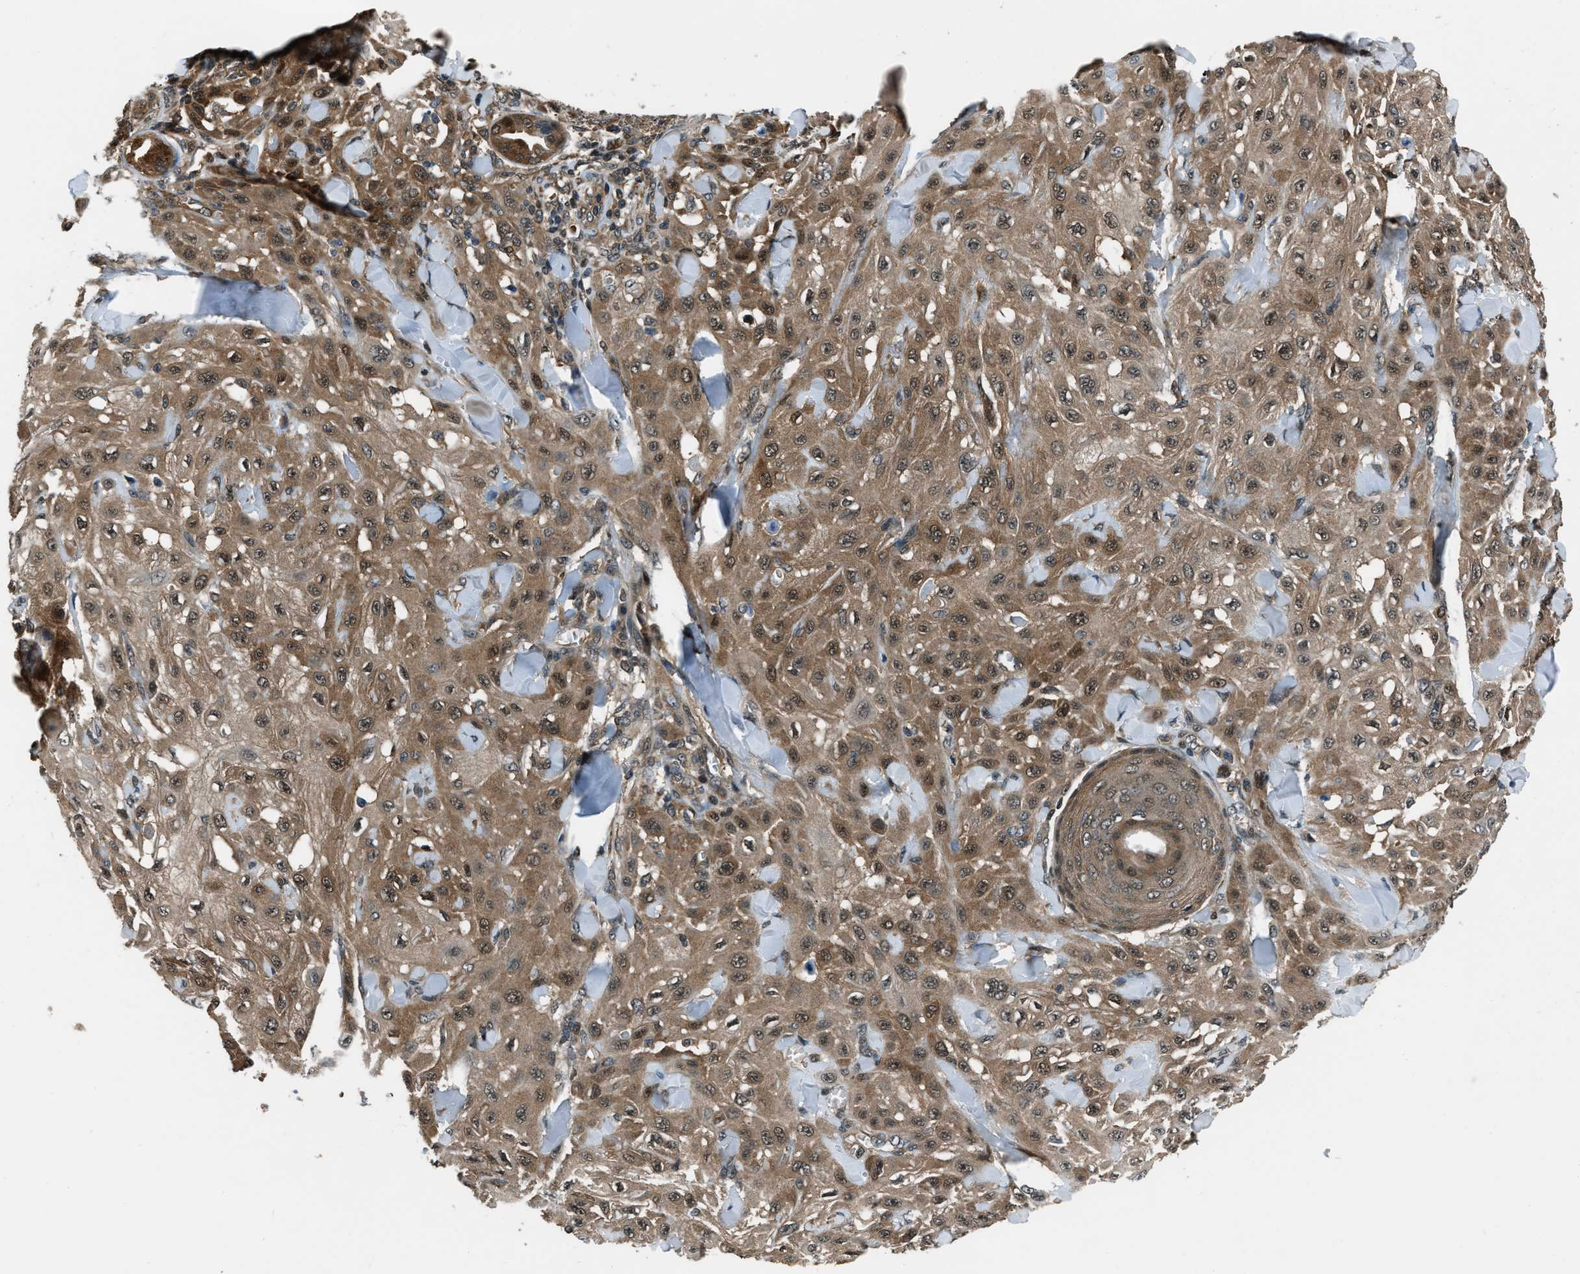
{"staining": {"intensity": "moderate", "quantity": ">75%", "location": "cytoplasmic/membranous,nuclear"}, "tissue": "skin cancer", "cell_type": "Tumor cells", "image_type": "cancer", "snomed": [{"axis": "morphology", "description": "Squamous cell carcinoma, NOS"}, {"axis": "topography", "description": "Skin"}], "caption": "Skin cancer was stained to show a protein in brown. There is medium levels of moderate cytoplasmic/membranous and nuclear positivity in about >75% of tumor cells. Nuclei are stained in blue.", "gene": "NUDCD3", "patient": {"sex": "male", "age": 24}}